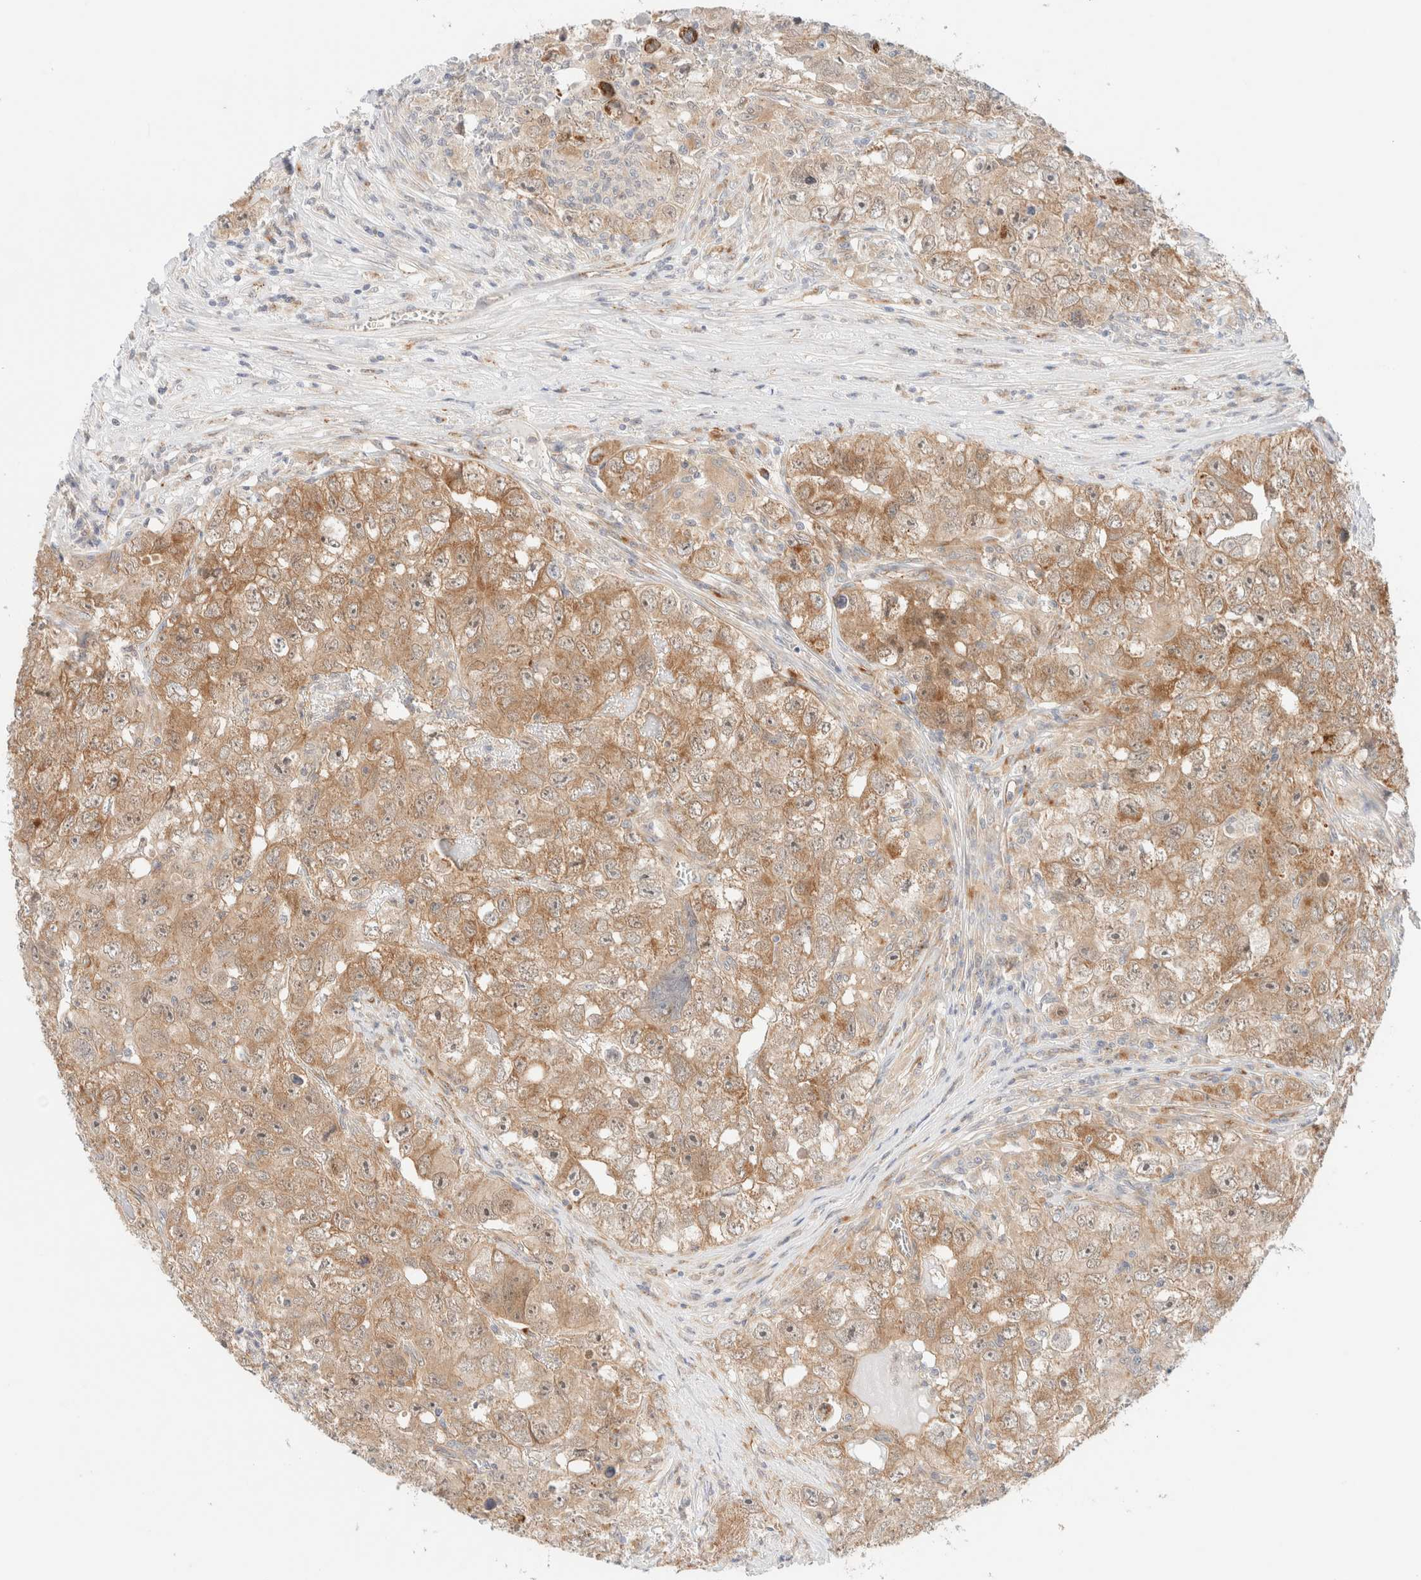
{"staining": {"intensity": "moderate", "quantity": ">75%", "location": "cytoplasmic/membranous"}, "tissue": "testis cancer", "cell_type": "Tumor cells", "image_type": "cancer", "snomed": [{"axis": "morphology", "description": "Seminoma, NOS"}, {"axis": "morphology", "description": "Carcinoma, Embryonal, NOS"}, {"axis": "topography", "description": "Testis"}], "caption": "Human testis seminoma stained with a protein marker reveals moderate staining in tumor cells.", "gene": "UNC13B", "patient": {"sex": "male", "age": 43}}